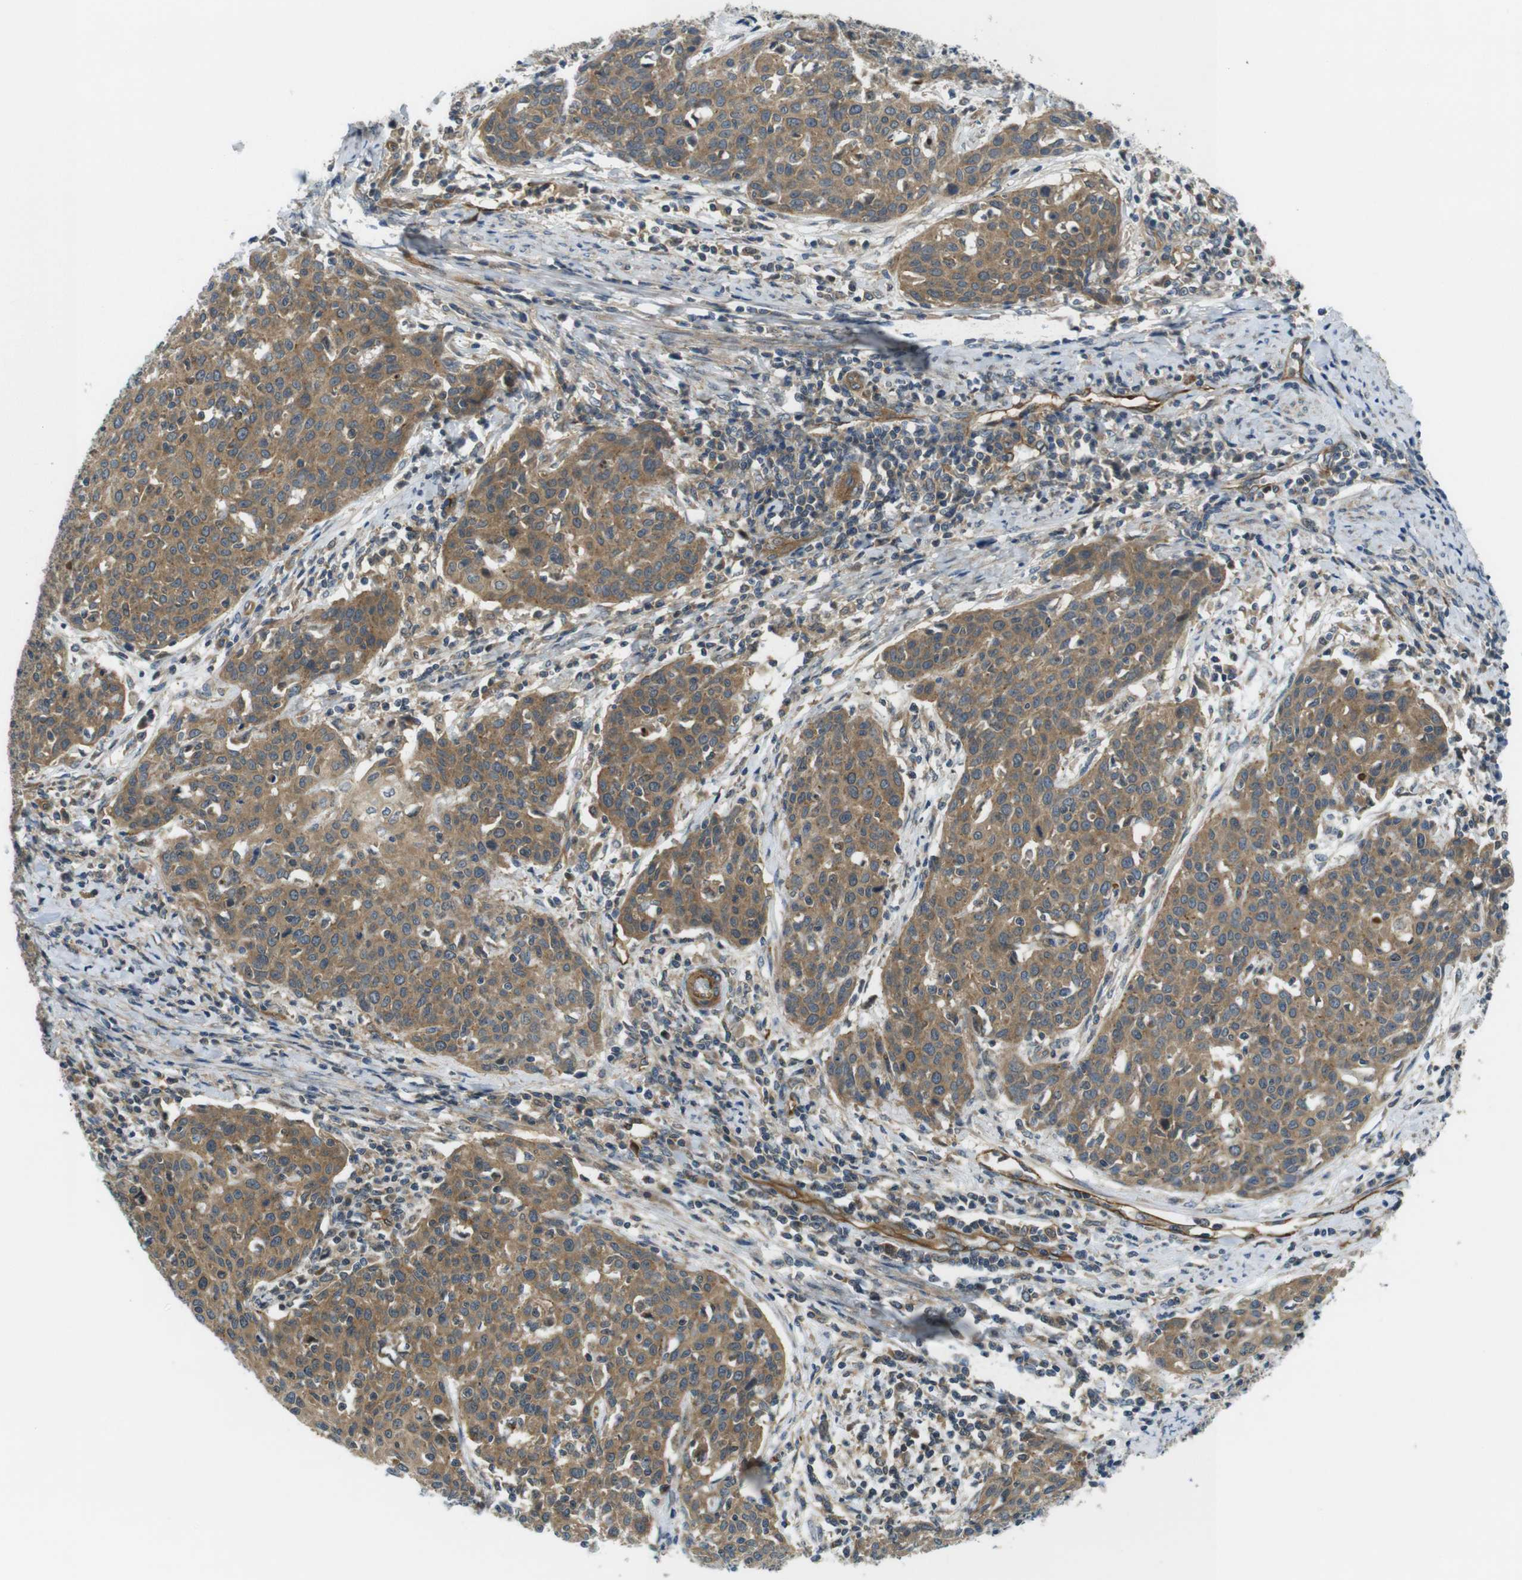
{"staining": {"intensity": "moderate", "quantity": ">75%", "location": "cytoplasmic/membranous"}, "tissue": "cervical cancer", "cell_type": "Tumor cells", "image_type": "cancer", "snomed": [{"axis": "morphology", "description": "Squamous cell carcinoma, NOS"}, {"axis": "topography", "description": "Cervix"}], "caption": "Cervical squamous cell carcinoma stained with a protein marker reveals moderate staining in tumor cells.", "gene": "TSC1", "patient": {"sex": "female", "age": 38}}